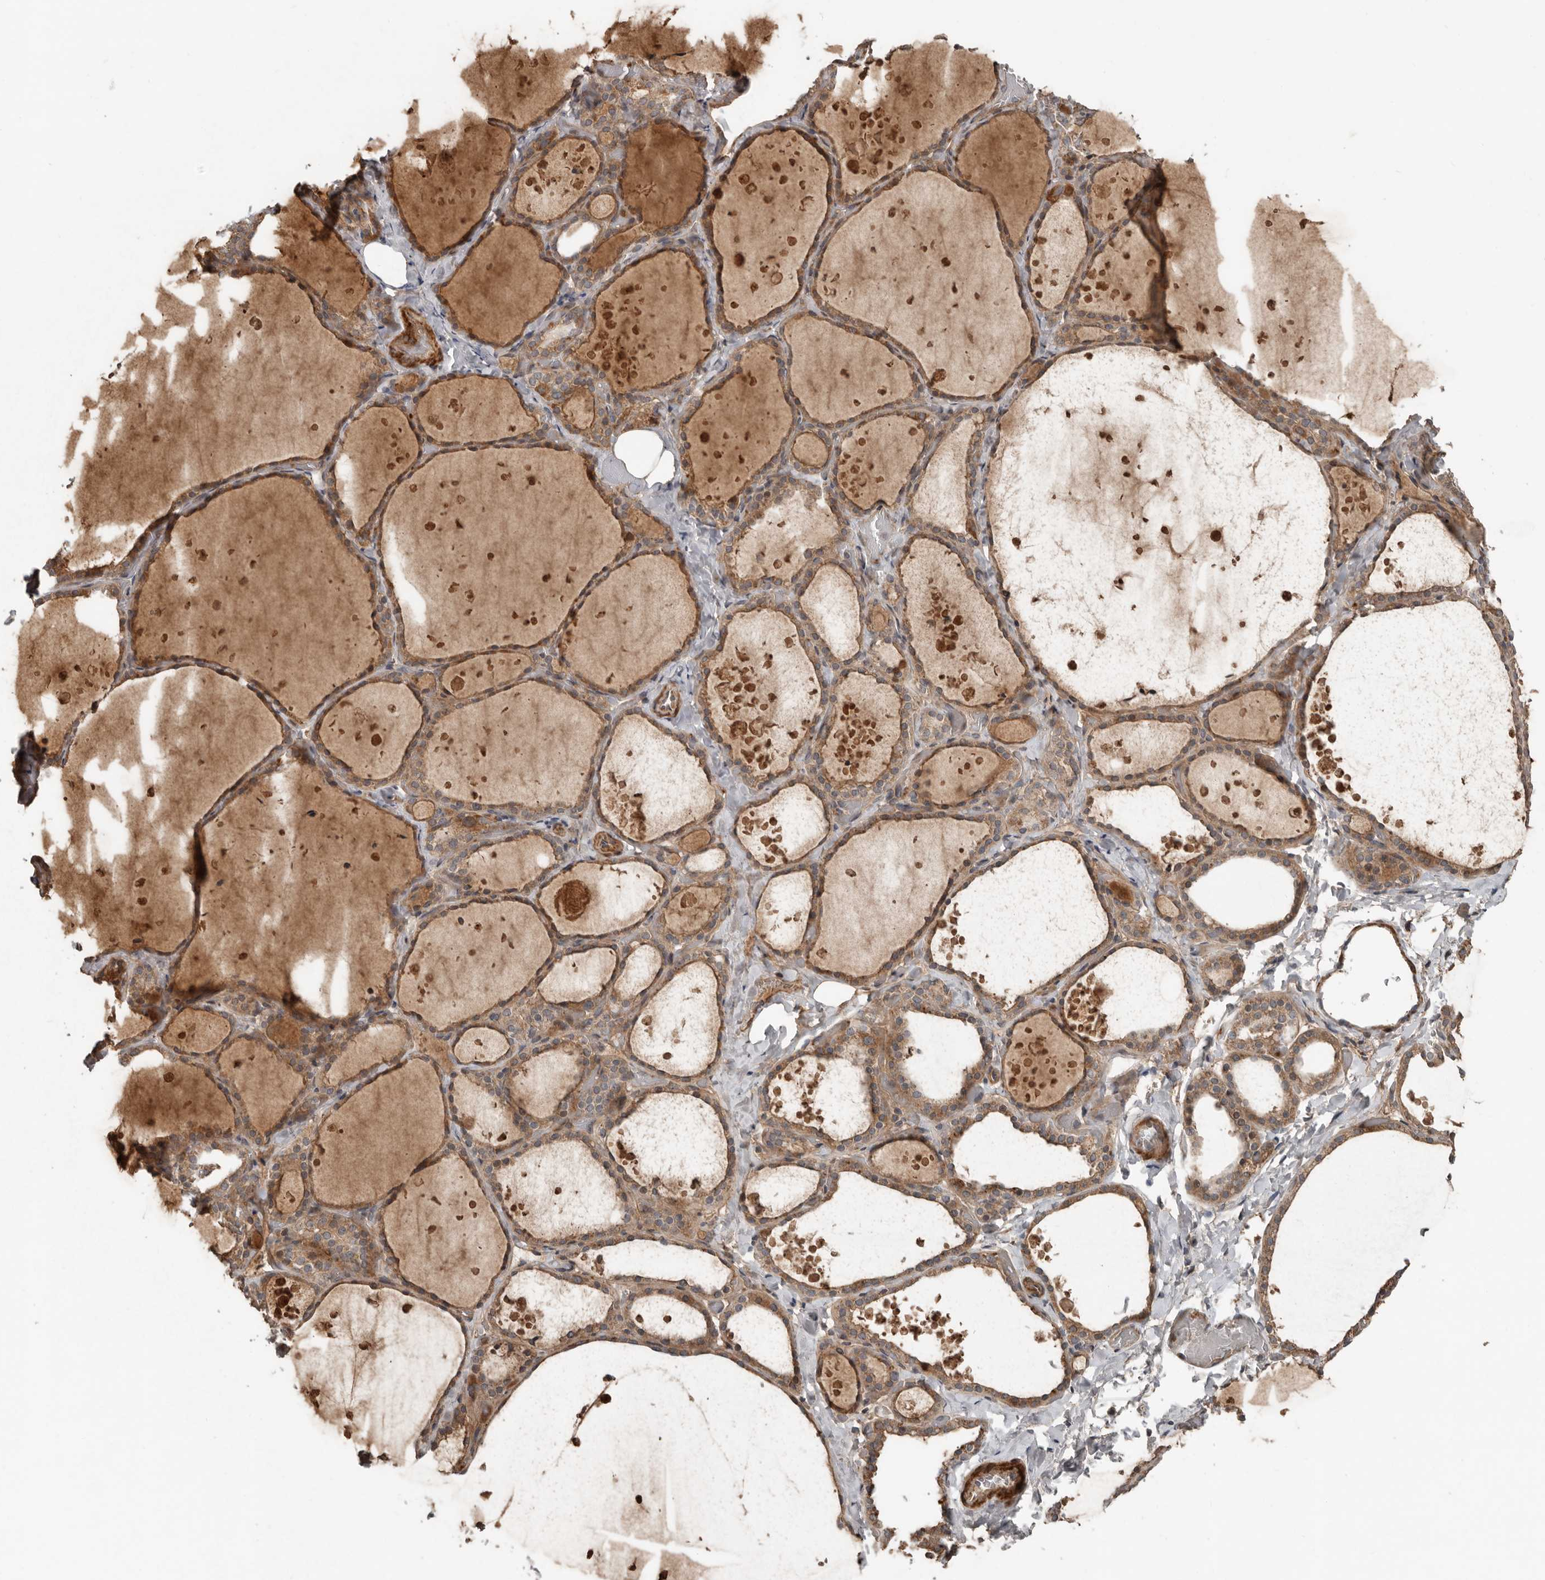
{"staining": {"intensity": "moderate", "quantity": ">75%", "location": "cytoplasmic/membranous"}, "tissue": "thyroid gland", "cell_type": "Glandular cells", "image_type": "normal", "snomed": [{"axis": "morphology", "description": "Normal tissue, NOS"}, {"axis": "topography", "description": "Thyroid gland"}], "caption": "The histopathology image demonstrates a brown stain indicating the presence of a protein in the cytoplasmic/membranous of glandular cells in thyroid gland.", "gene": "SLC6A7", "patient": {"sex": "female", "age": 44}}